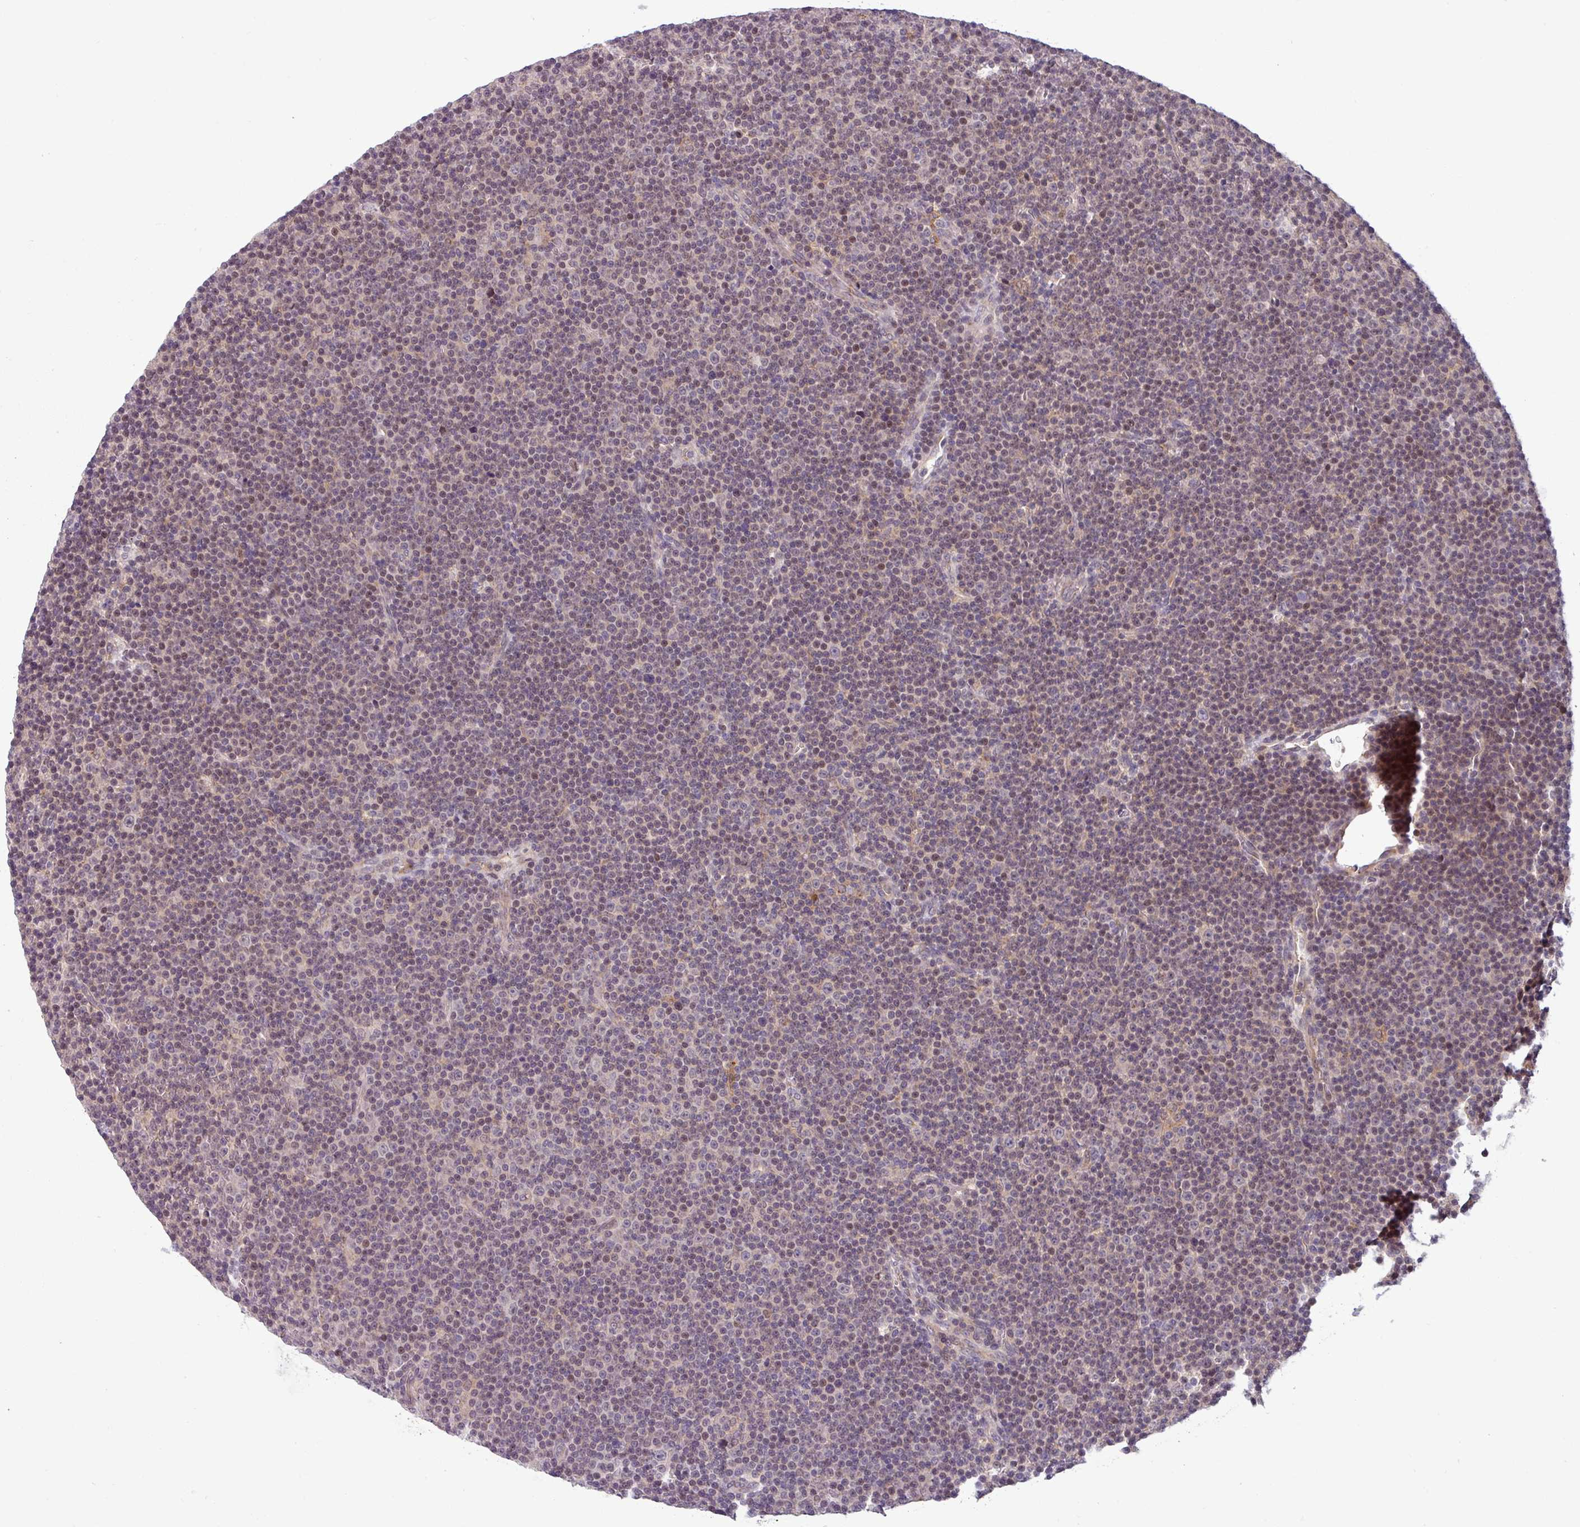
{"staining": {"intensity": "weak", "quantity": "<25%", "location": "nuclear"}, "tissue": "lymphoma", "cell_type": "Tumor cells", "image_type": "cancer", "snomed": [{"axis": "morphology", "description": "Malignant lymphoma, non-Hodgkin's type, Low grade"}, {"axis": "topography", "description": "Lymph node"}], "caption": "High magnification brightfield microscopy of malignant lymphoma, non-Hodgkin's type (low-grade) stained with DAB (3,3'-diaminobenzidine) (brown) and counterstained with hematoxylin (blue): tumor cells show no significant expression.", "gene": "NPFFR1", "patient": {"sex": "female", "age": 67}}